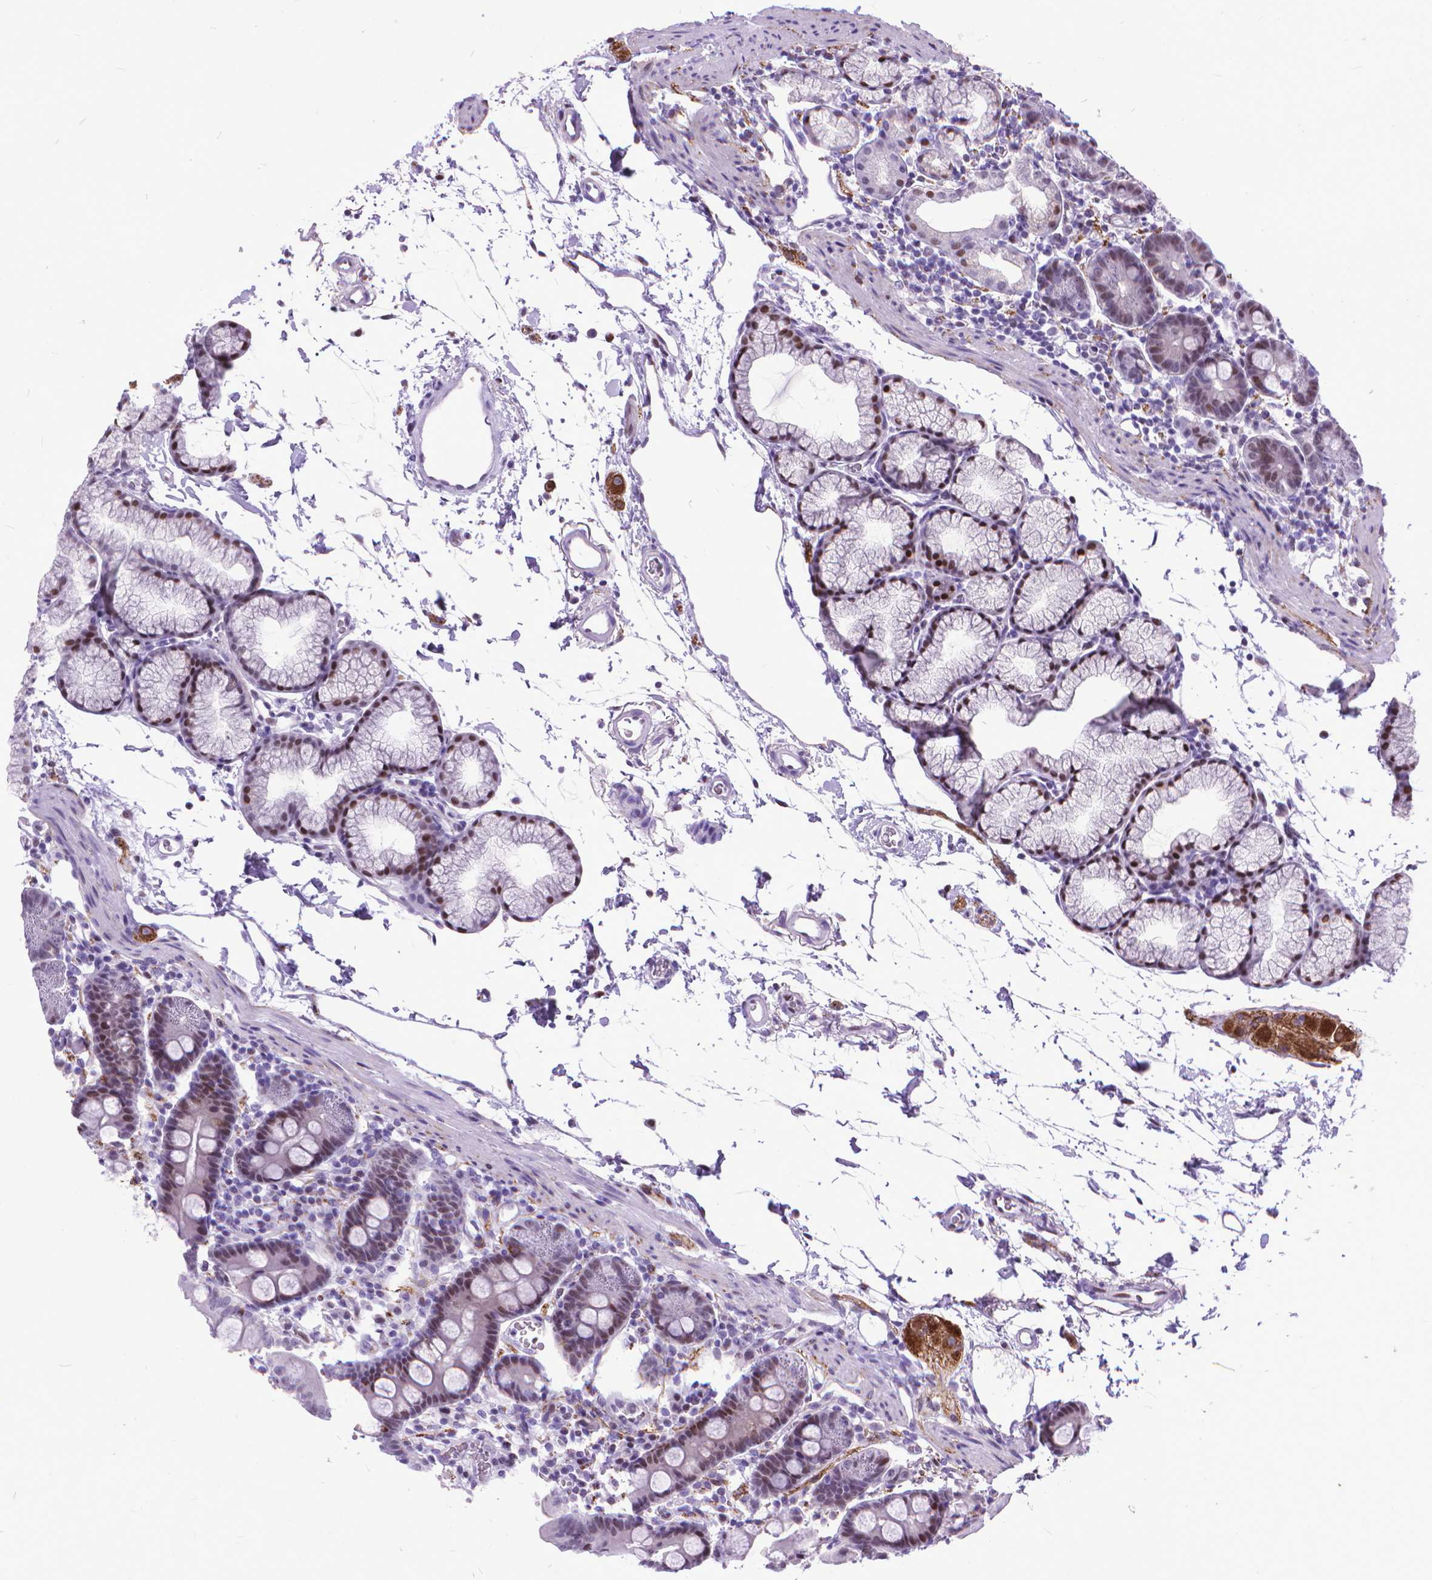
{"staining": {"intensity": "weak", "quantity": "25%-75%", "location": "nuclear"}, "tissue": "duodenum", "cell_type": "Glandular cells", "image_type": "normal", "snomed": [{"axis": "morphology", "description": "Normal tissue, NOS"}, {"axis": "topography", "description": "Duodenum"}], "caption": "The image demonstrates staining of benign duodenum, revealing weak nuclear protein positivity (brown color) within glandular cells.", "gene": "POLE4", "patient": {"sex": "male", "age": 59}}